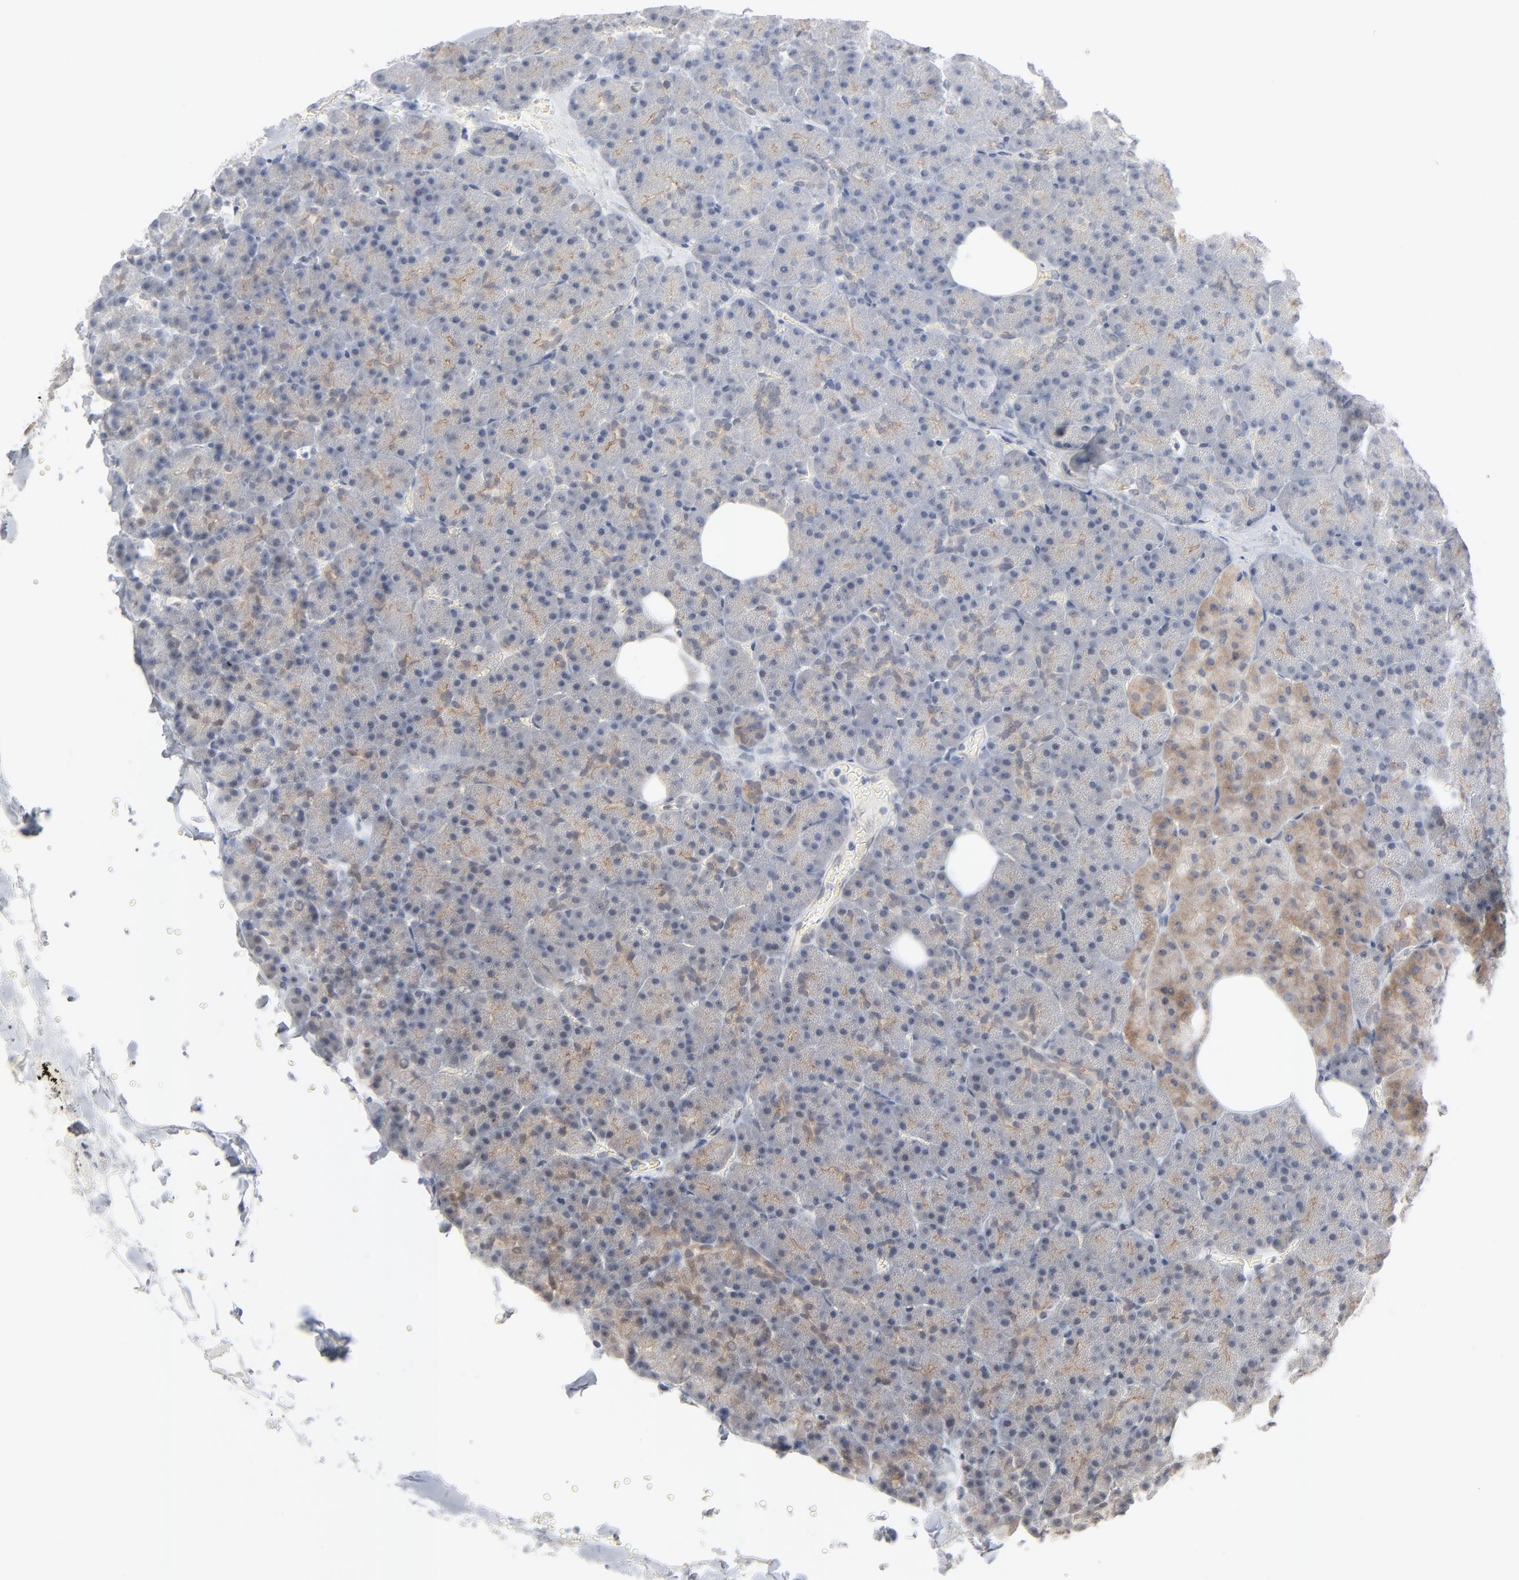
{"staining": {"intensity": "negative", "quantity": "none", "location": "none"}, "tissue": "pancreas", "cell_type": "Exocrine glandular cells", "image_type": "normal", "snomed": [{"axis": "morphology", "description": "Normal tissue, NOS"}, {"axis": "topography", "description": "Pancreas"}], "caption": "IHC histopathology image of benign pancreas: human pancreas stained with DAB (3,3'-diaminobenzidine) displays no significant protein positivity in exocrine glandular cells. (Brightfield microscopy of DAB (3,3'-diaminobenzidine) IHC at high magnification).", "gene": "ITPR3", "patient": {"sex": "female", "age": 35}}